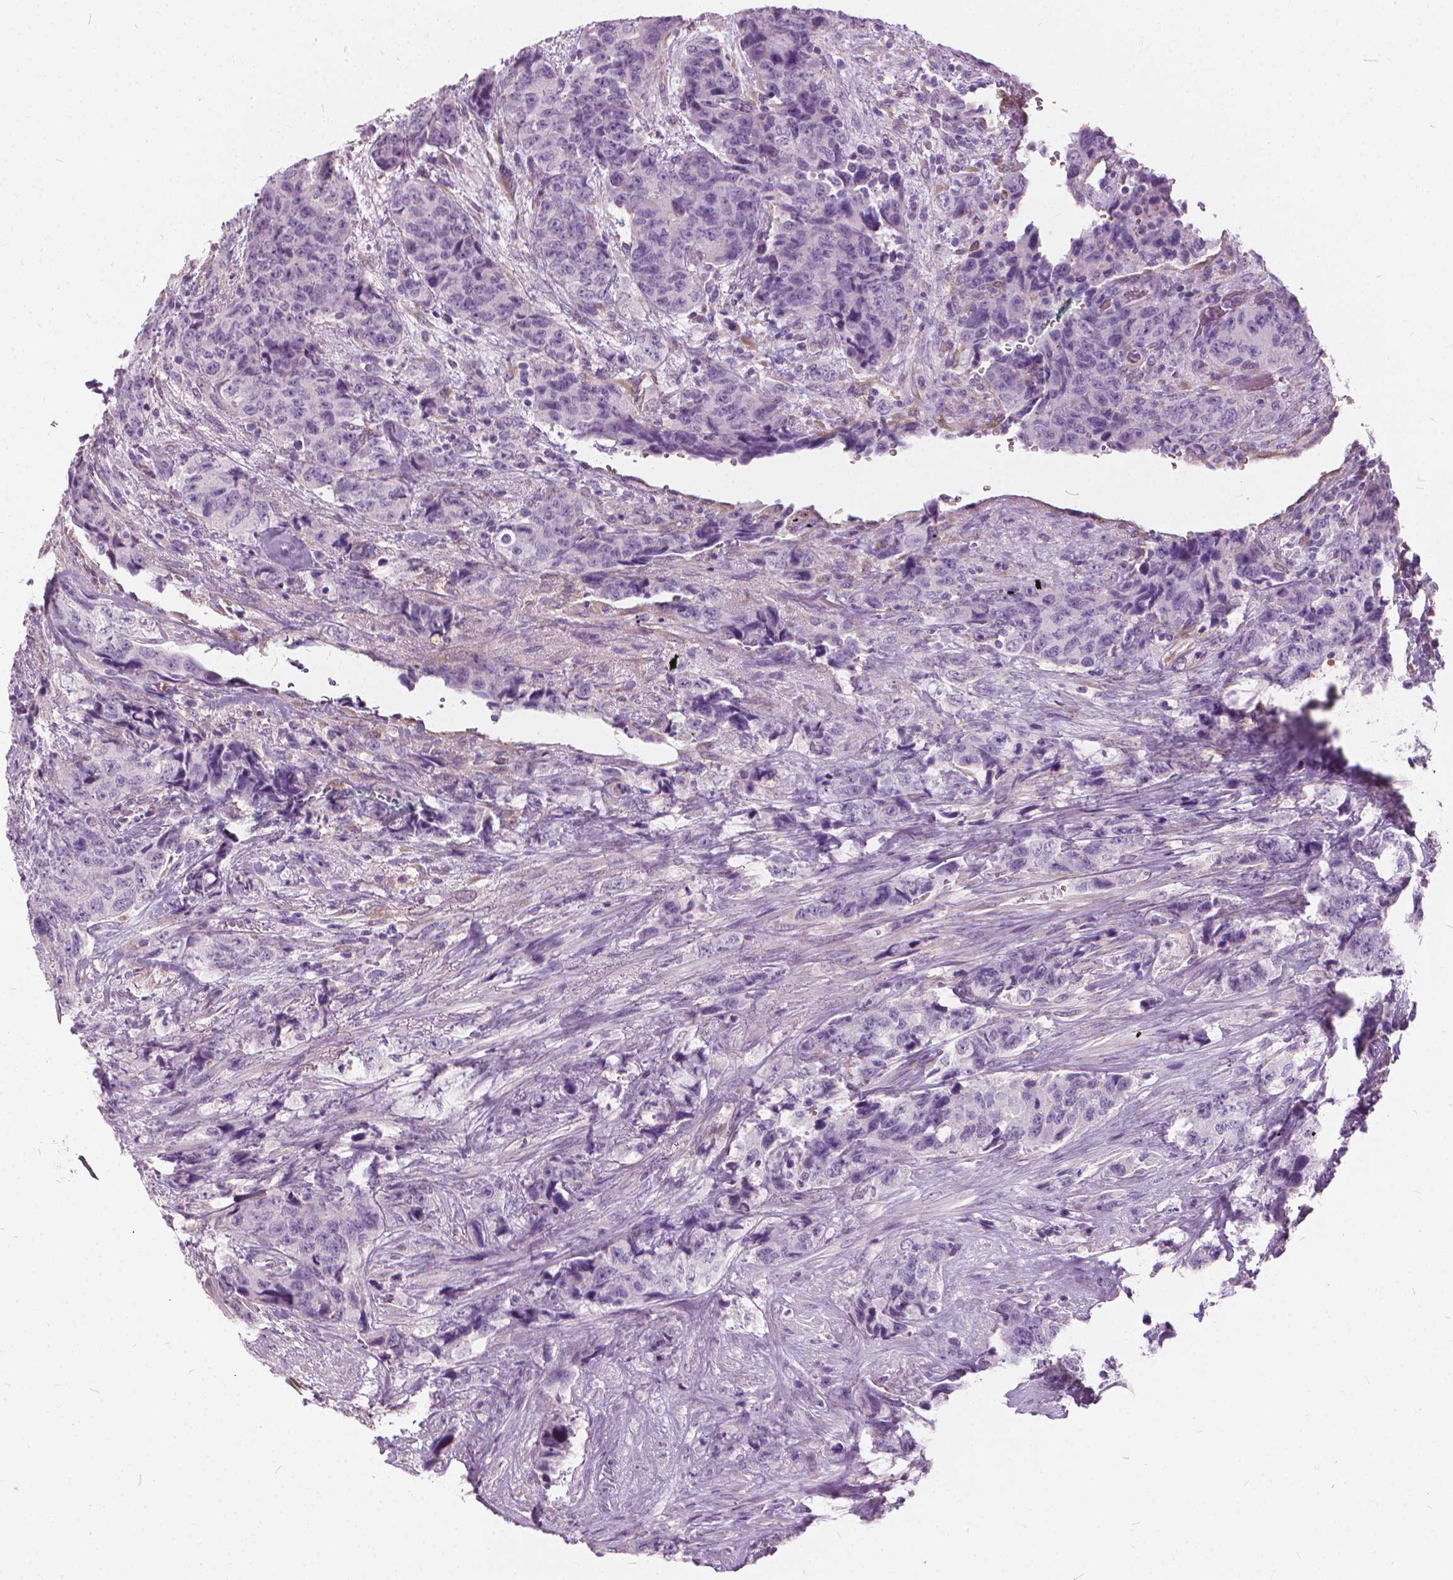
{"staining": {"intensity": "negative", "quantity": "none", "location": "none"}, "tissue": "urothelial cancer", "cell_type": "Tumor cells", "image_type": "cancer", "snomed": [{"axis": "morphology", "description": "Urothelial carcinoma, High grade"}, {"axis": "topography", "description": "Urinary bladder"}], "caption": "Tumor cells are negative for protein expression in human urothelial carcinoma (high-grade).", "gene": "DNM1", "patient": {"sex": "female", "age": 78}}